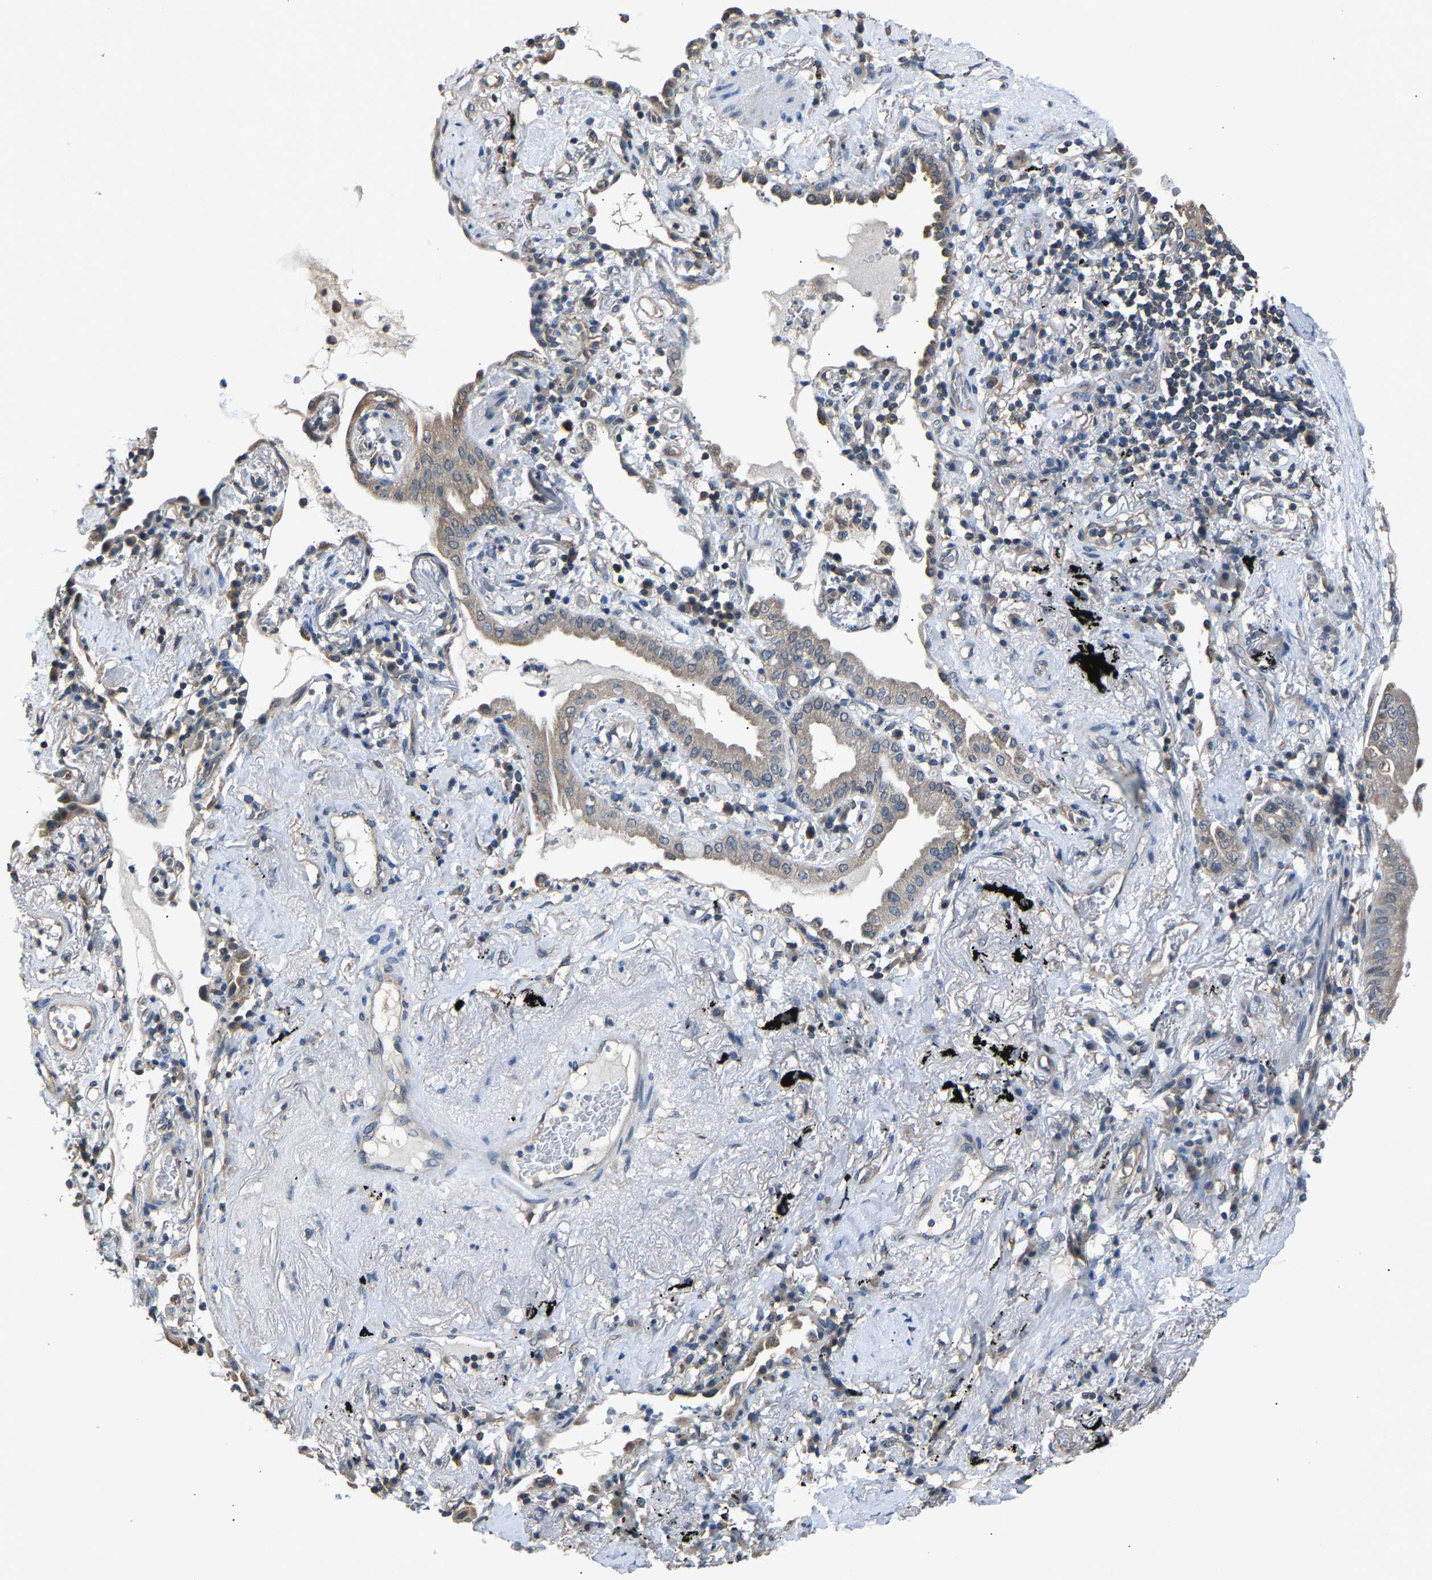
{"staining": {"intensity": "weak", "quantity": ">75%", "location": "cytoplasmic/membranous"}, "tissue": "lung cancer", "cell_type": "Tumor cells", "image_type": "cancer", "snomed": [{"axis": "morphology", "description": "Normal tissue, NOS"}, {"axis": "morphology", "description": "Adenocarcinoma, NOS"}, {"axis": "topography", "description": "Bronchus"}, {"axis": "topography", "description": "Lung"}], "caption": "Immunohistochemistry staining of lung cancer (adenocarcinoma), which demonstrates low levels of weak cytoplasmic/membranous staining in about >75% of tumor cells indicating weak cytoplasmic/membranous protein expression. The staining was performed using DAB (brown) for protein detection and nuclei were counterstained in hematoxylin (blue).", "gene": "ABCC9", "patient": {"sex": "female", "age": 70}}